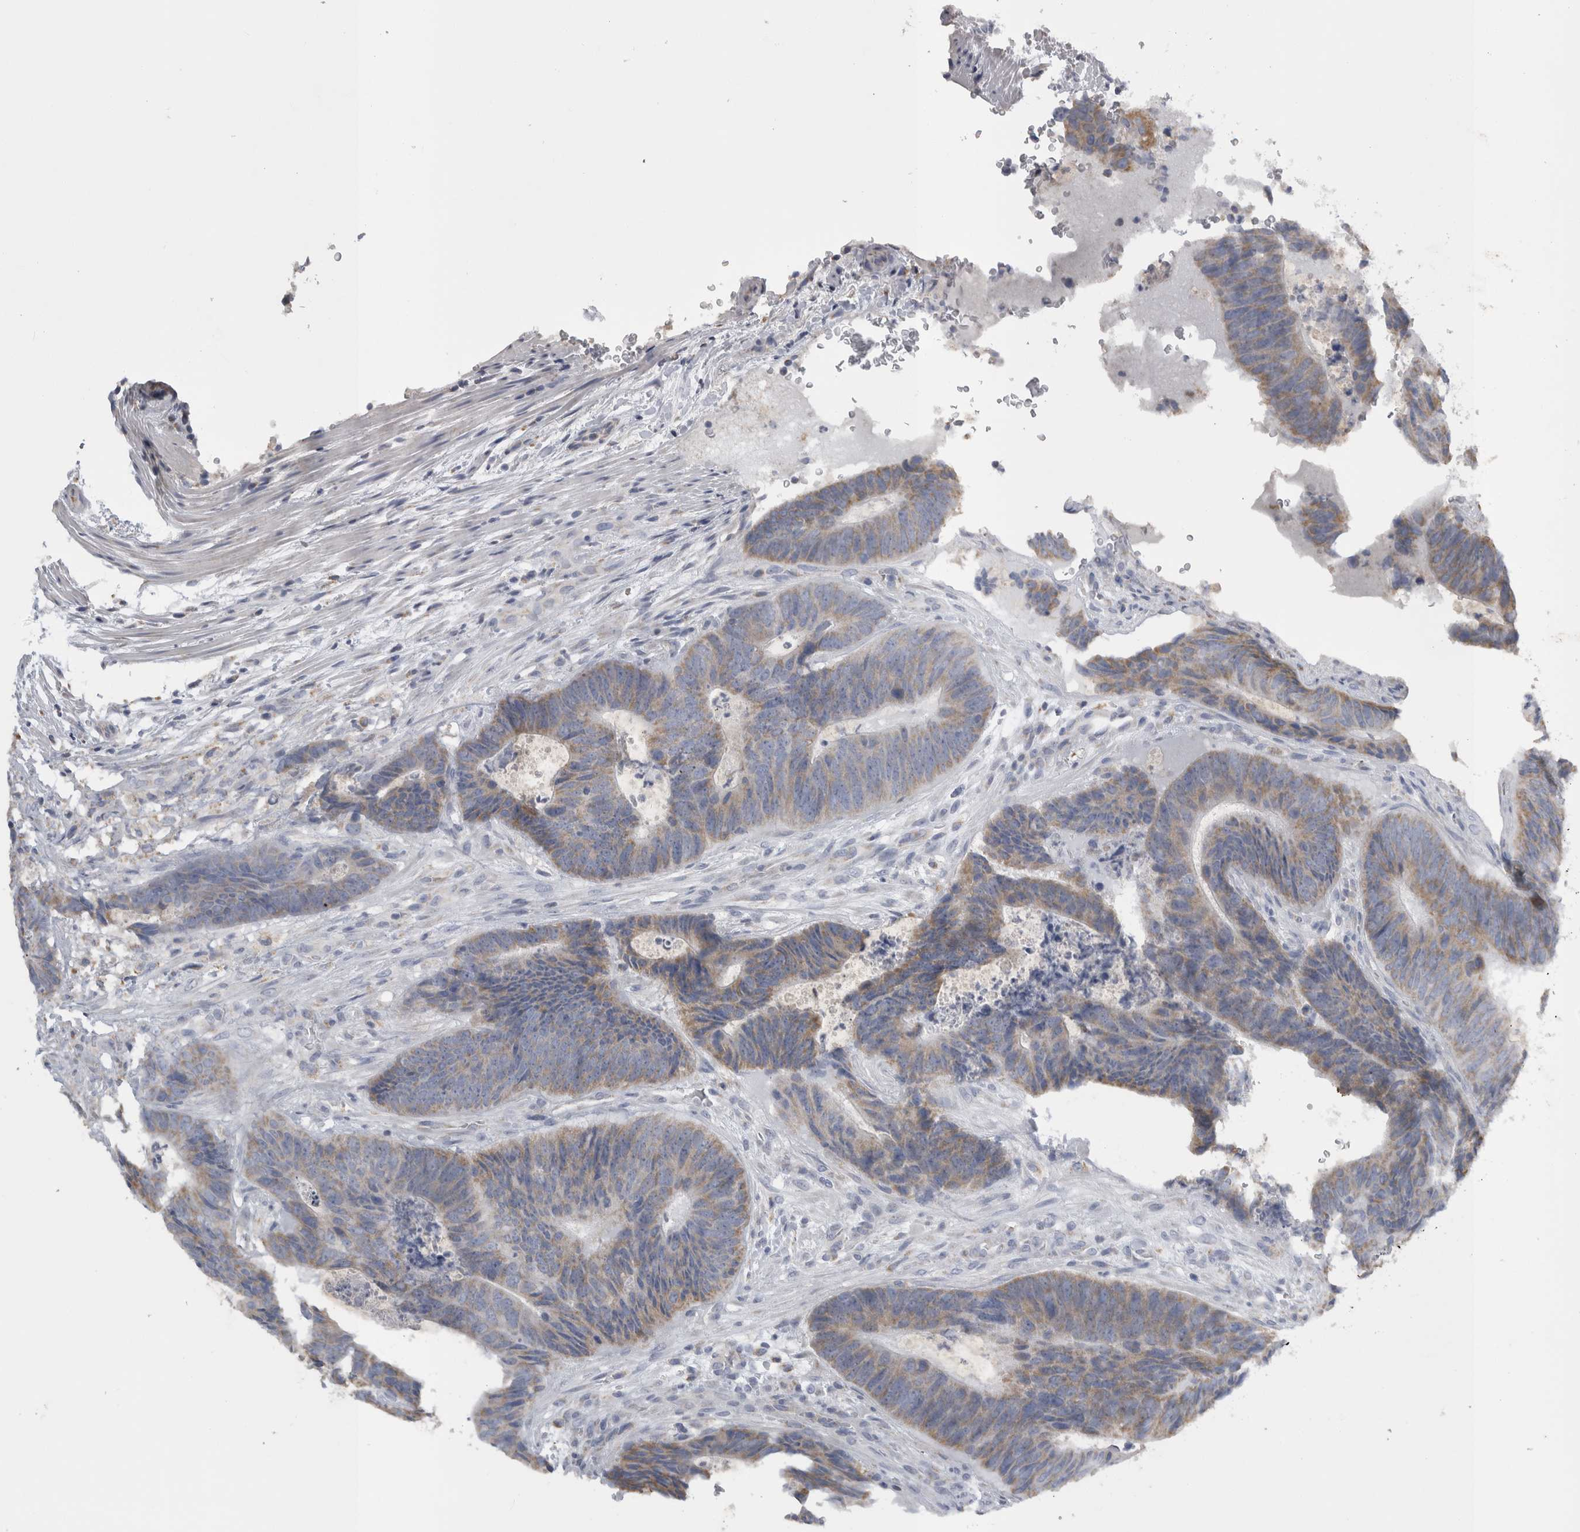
{"staining": {"intensity": "weak", "quantity": "<25%", "location": "cytoplasmic/membranous"}, "tissue": "colorectal cancer", "cell_type": "Tumor cells", "image_type": "cancer", "snomed": [{"axis": "morphology", "description": "Adenocarcinoma, NOS"}, {"axis": "topography", "description": "Colon"}], "caption": "High magnification brightfield microscopy of colorectal cancer stained with DAB (3,3'-diaminobenzidine) (brown) and counterstained with hematoxylin (blue): tumor cells show no significant staining. The staining is performed using DAB brown chromogen with nuclei counter-stained in using hematoxylin.", "gene": "DHRS4", "patient": {"sex": "male", "age": 56}}